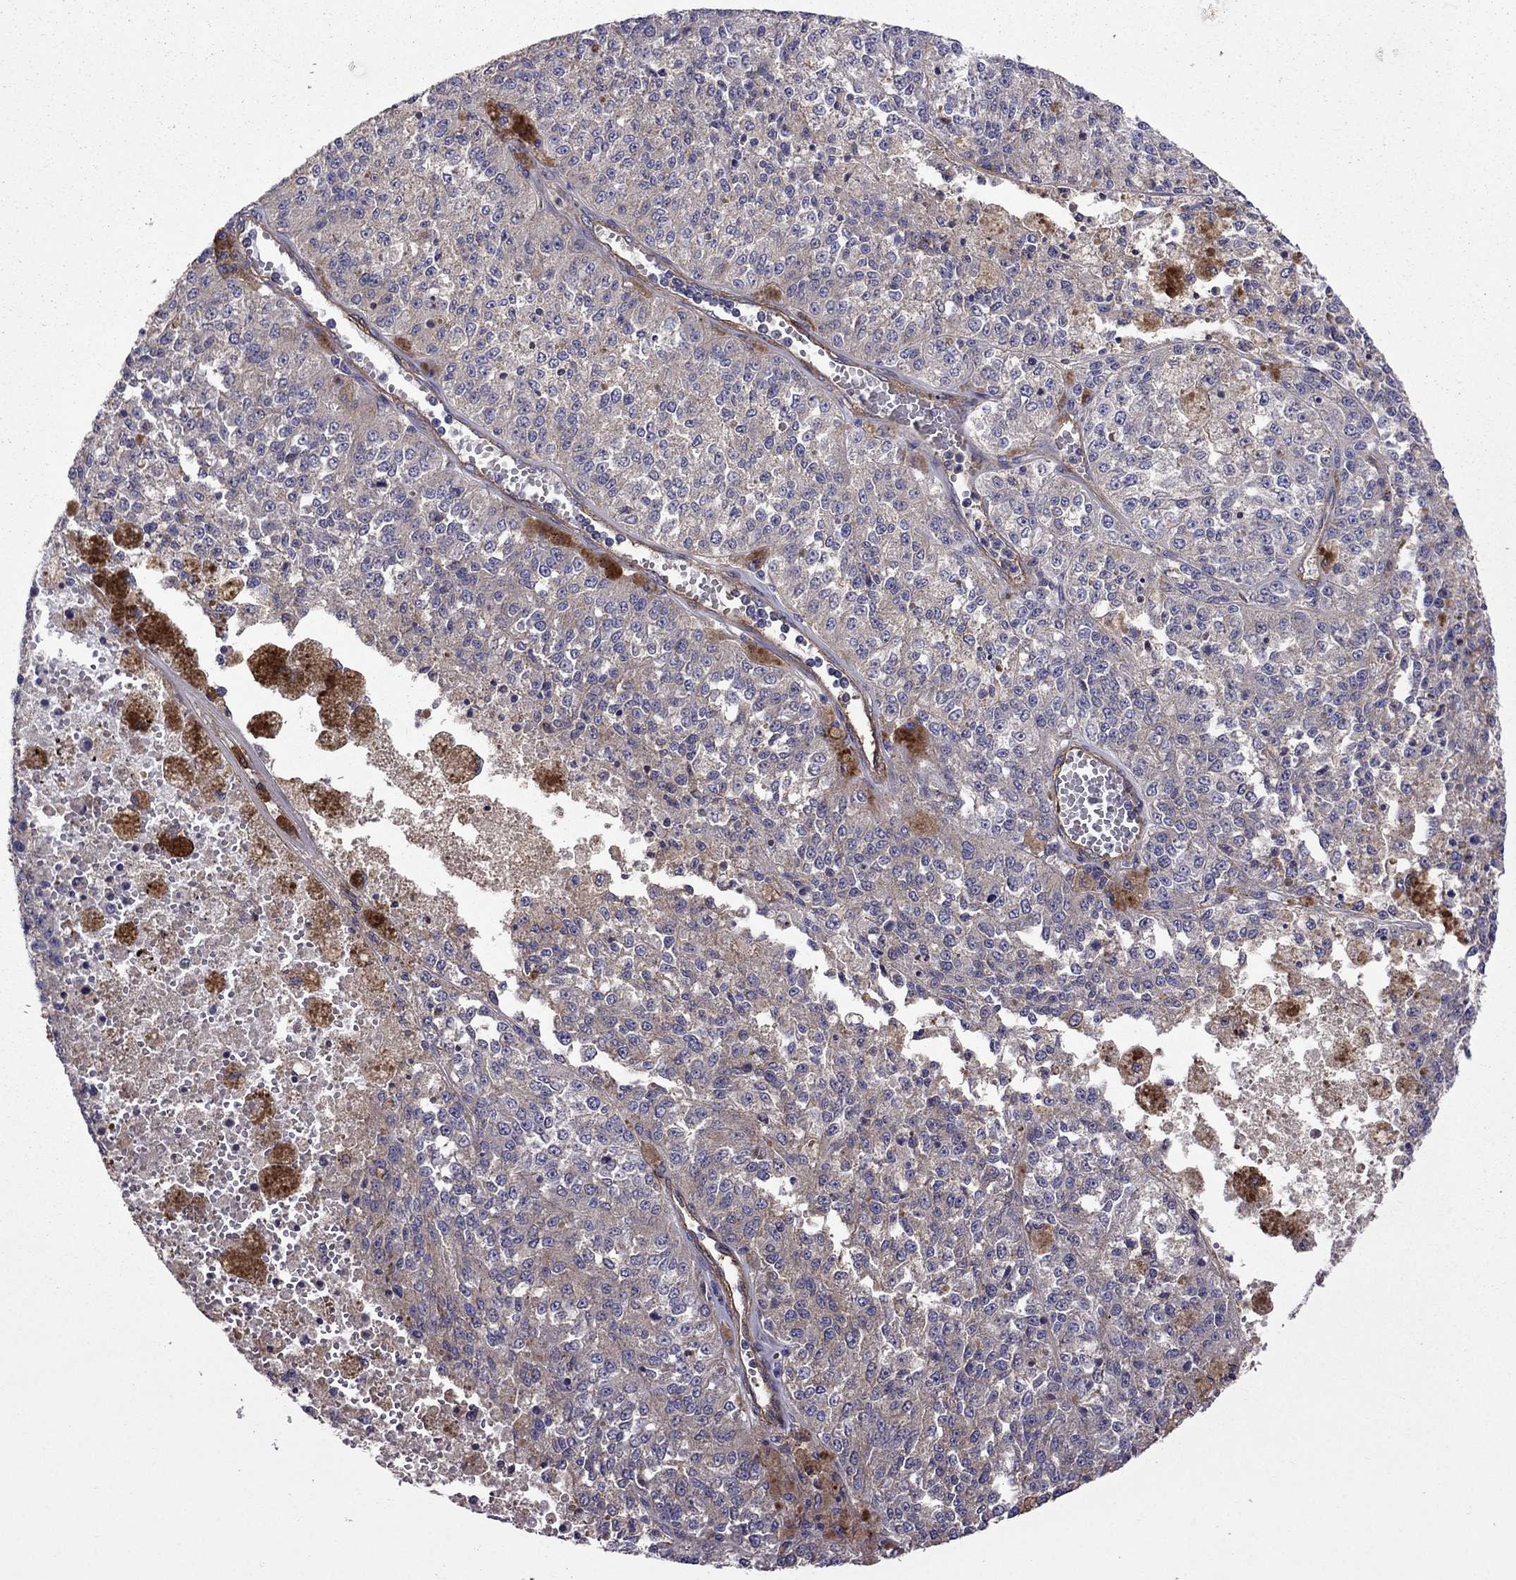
{"staining": {"intensity": "weak", "quantity": "<25%", "location": "cytoplasmic/membranous"}, "tissue": "melanoma", "cell_type": "Tumor cells", "image_type": "cancer", "snomed": [{"axis": "morphology", "description": "Malignant melanoma, Metastatic site"}, {"axis": "topography", "description": "Lymph node"}], "caption": "There is no significant expression in tumor cells of malignant melanoma (metastatic site).", "gene": "ITGB1", "patient": {"sex": "female", "age": 64}}